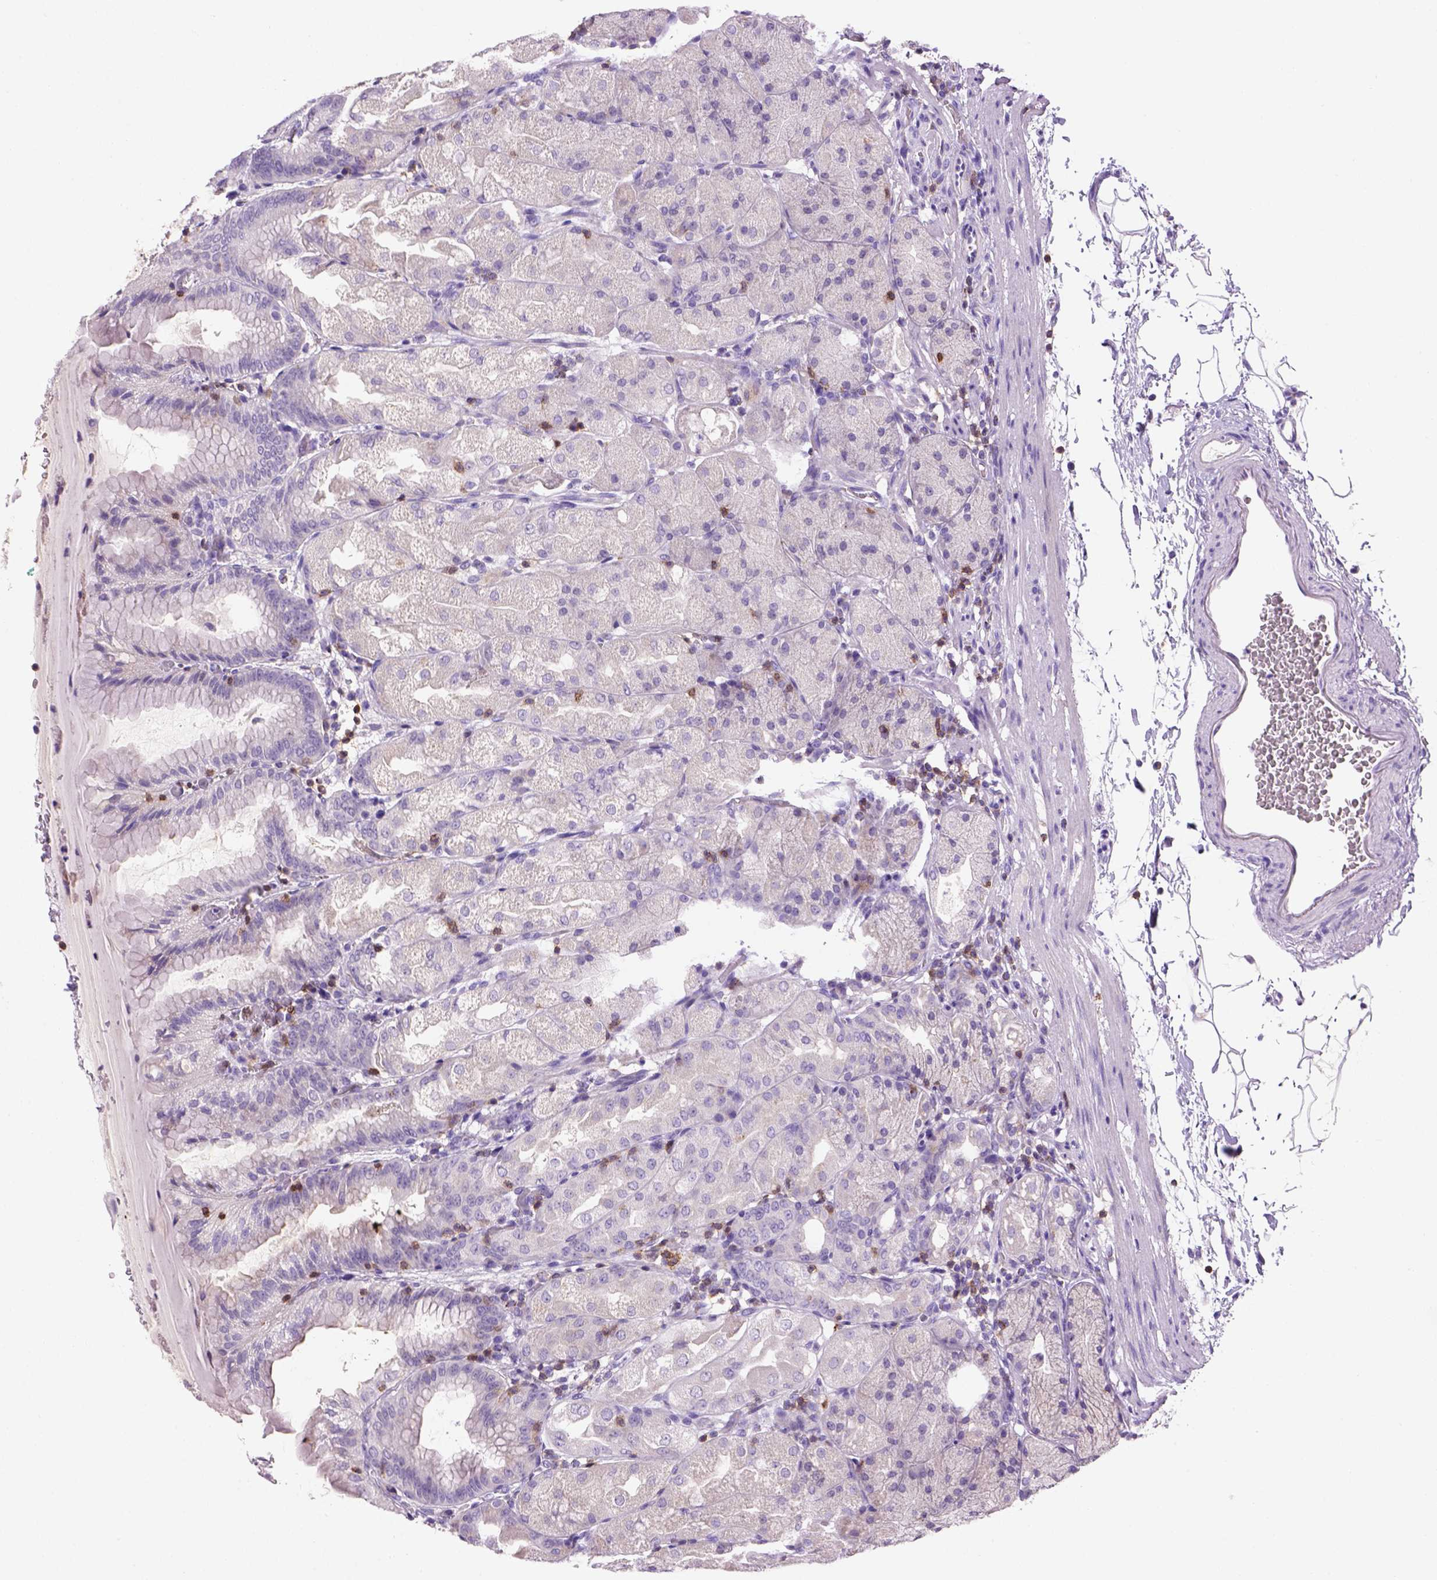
{"staining": {"intensity": "negative", "quantity": "none", "location": "none"}, "tissue": "stomach", "cell_type": "Glandular cells", "image_type": "normal", "snomed": [{"axis": "morphology", "description": "Normal tissue, NOS"}, {"axis": "topography", "description": "Stomach, upper"}, {"axis": "topography", "description": "Stomach"}, {"axis": "topography", "description": "Stomach, lower"}], "caption": "A histopathology image of stomach stained for a protein shows no brown staining in glandular cells. The staining is performed using DAB brown chromogen with nuclei counter-stained in using hematoxylin.", "gene": "CD3E", "patient": {"sex": "male", "age": 62}}